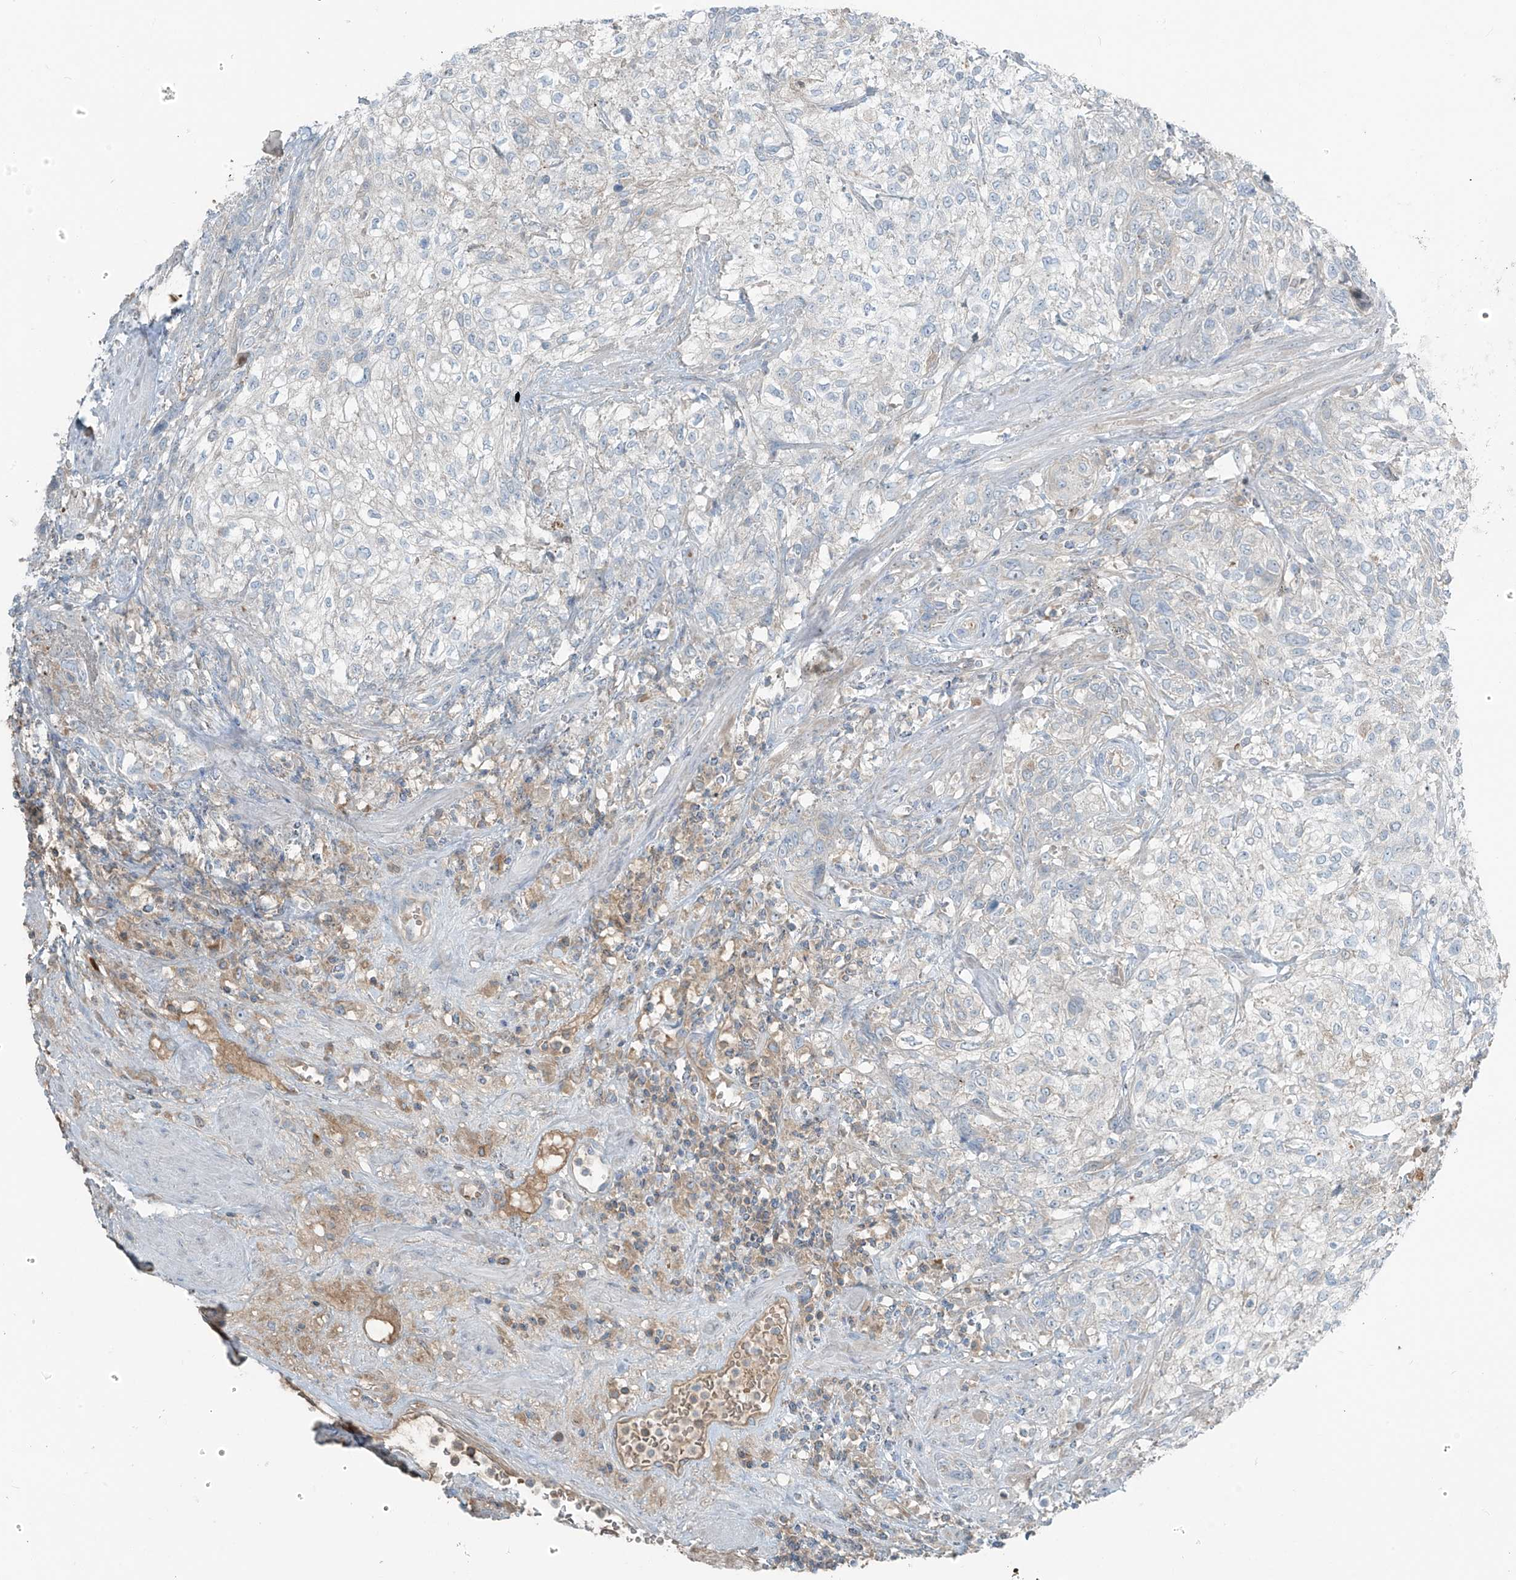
{"staining": {"intensity": "negative", "quantity": "none", "location": "none"}, "tissue": "urothelial cancer", "cell_type": "Tumor cells", "image_type": "cancer", "snomed": [{"axis": "morphology", "description": "Urothelial carcinoma, High grade"}, {"axis": "topography", "description": "Urinary bladder"}], "caption": "Image shows no significant protein staining in tumor cells of high-grade urothelial carcinoma.", "gene": "FAM131C", "patient": {"sex": "male", "age": 35}}